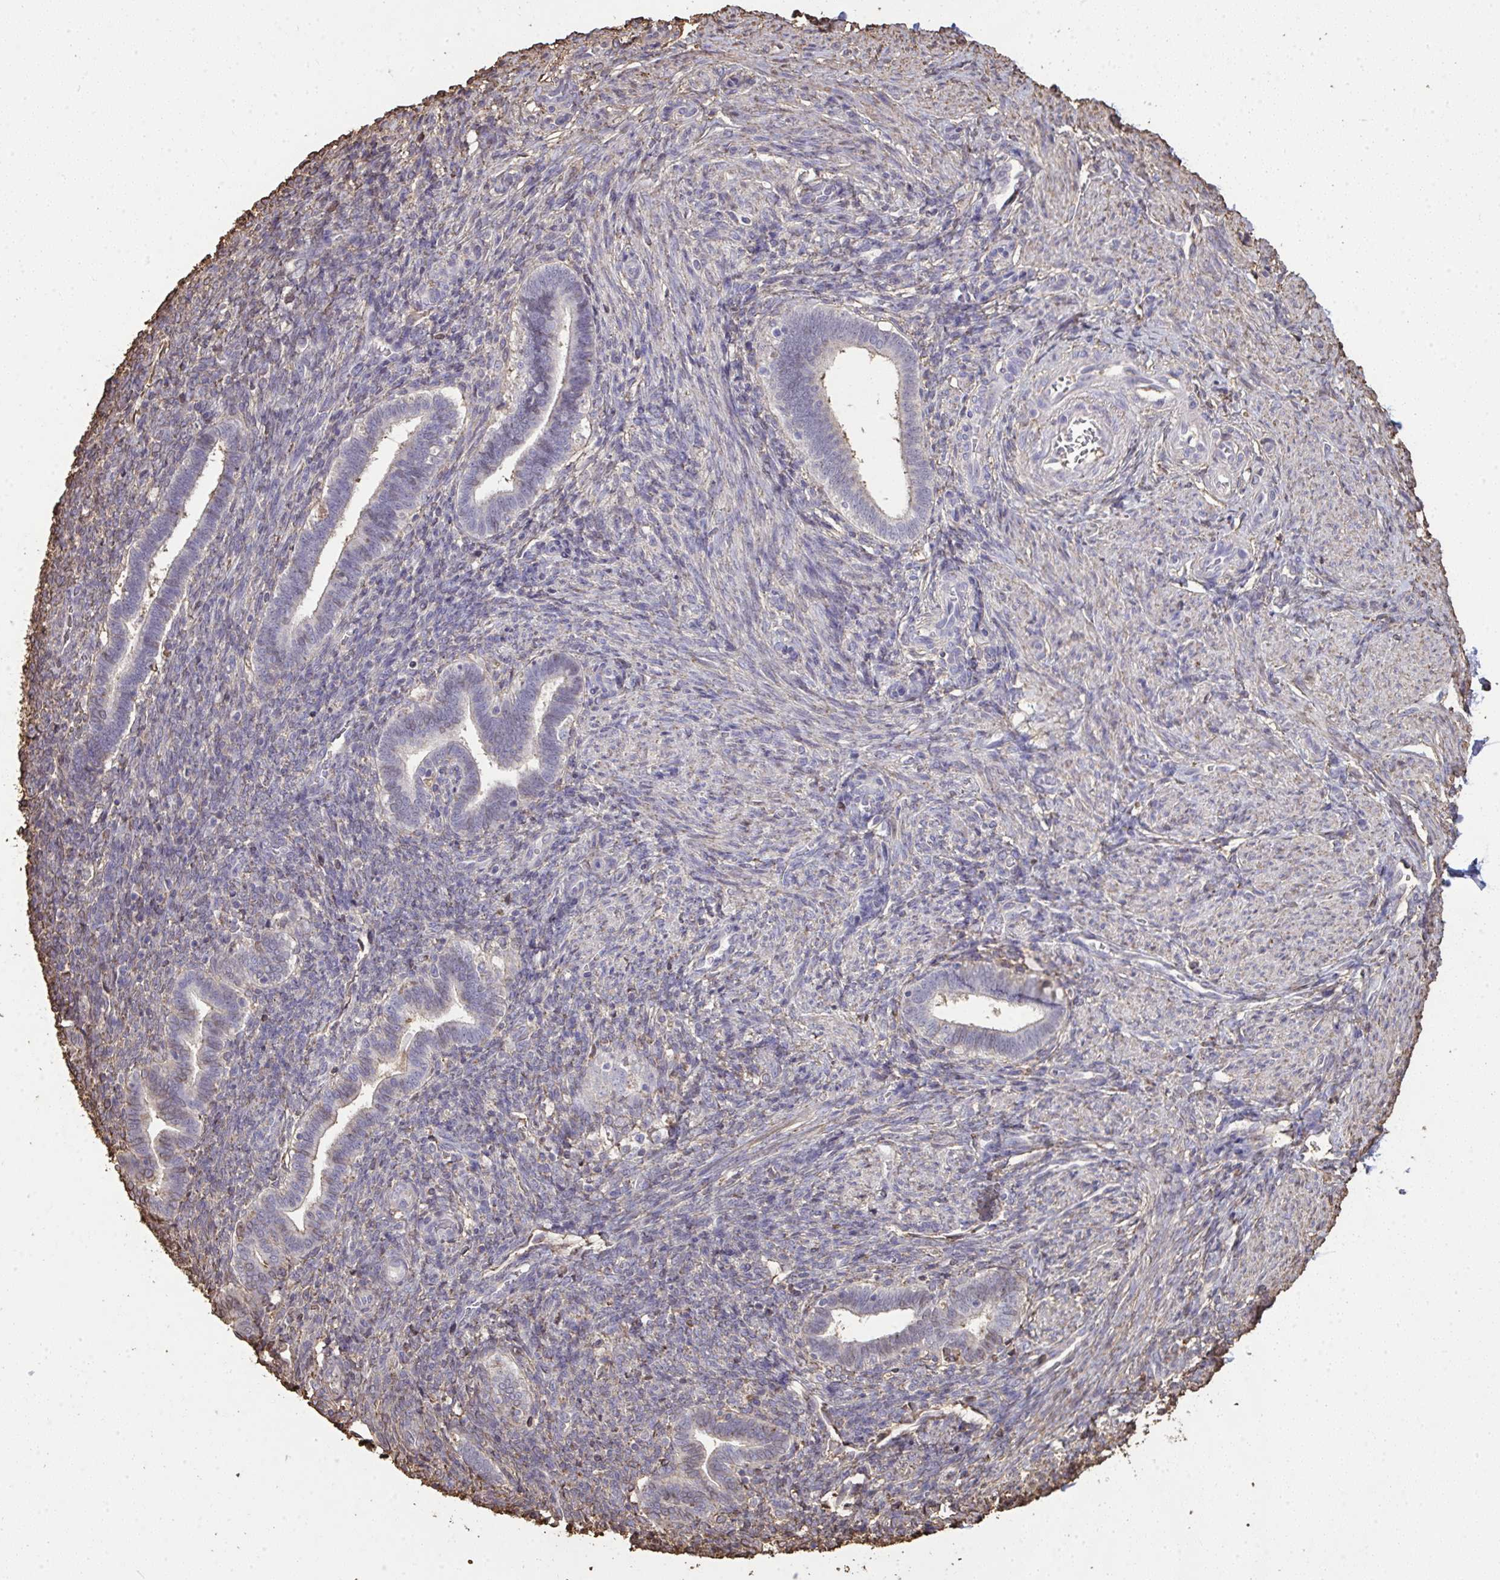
{"staining": {"intensity": "weak", "quantity": "<25%", "location": "cytoplasmic/membranous"}, "tissue": "endometrium", "cell_type": "Cells in endometrial stroma", "image_type": "normal", "snomed": [{"axis": "morphology", "description": "Normal tissue, NOS"}, {"axis": "topography", "description": "Endometrium"}], "caption": "Immunohistochemistry (IHC) image of unremarkable endometrium: human endometrium stained with DAB demonstrates no significant protein positivity in cells in endometrial stroma. (Stains: DAB (3,3'-diaminobenzidine) IHC with hematoxylin counter stain, Microscopy: brightfield microscopy at high magnification).", "gene": "ANXA5", "patient": {"sex": "female", "age": 34}}